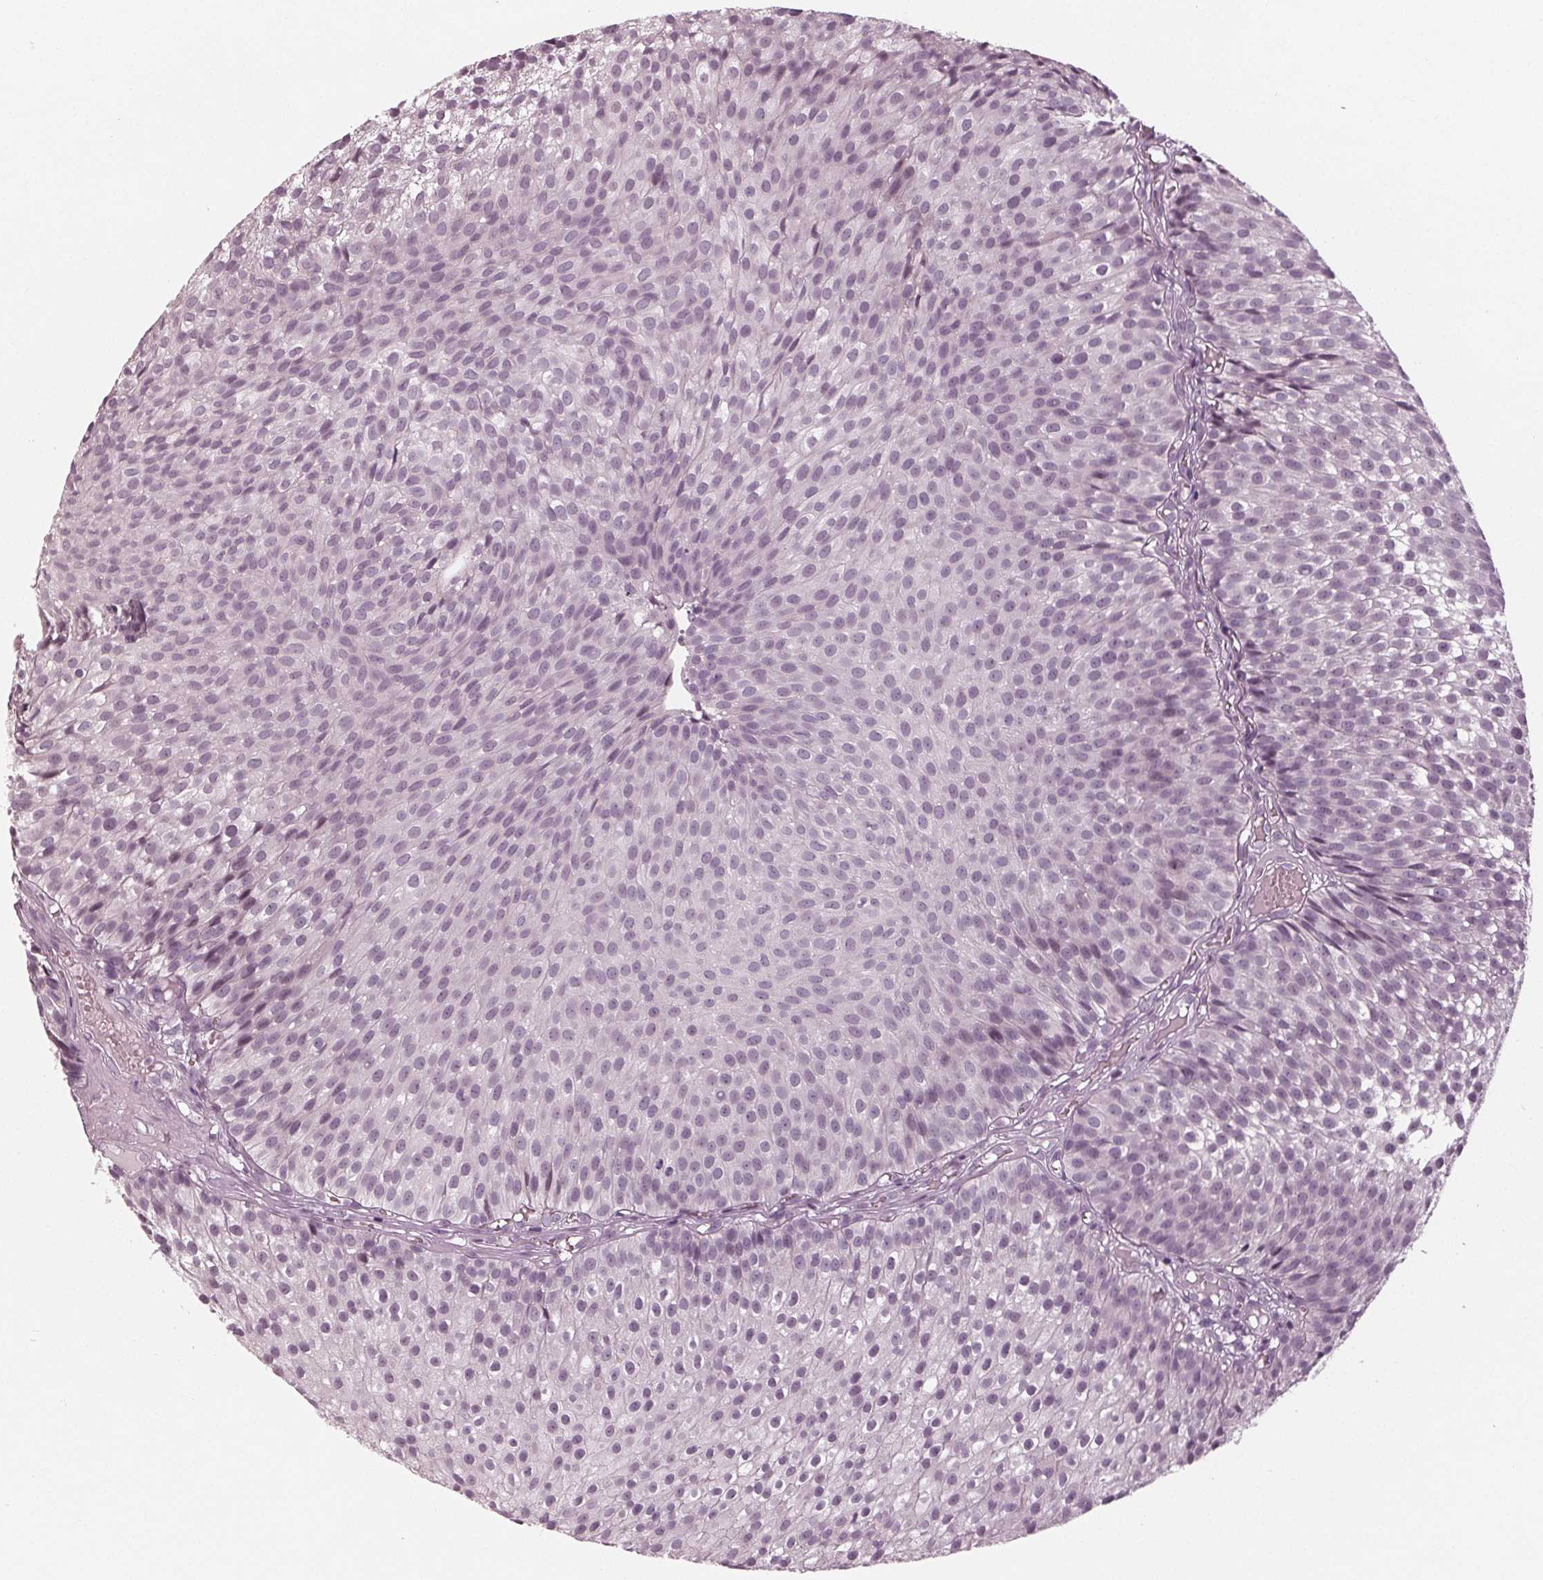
{"staining": {"intensity": "negative", "quantity": "none", "location": "none"}, "tissue": "urothelial cancer", "cell_type": "Tumor cells", "image_type": "cancer", "snomed": [{"axis": "morphology", "description": "Urothelial carcinoma, Low grade"}, {"axis": "topography", "description": "Urinary bladder"}], "caption": "A photomicrograph of human urothelial cancer is negative for staining in tumor cells. The staining was performed using DAB to visualize the protein expression in brown, while the nuclei were stained in blue with hematoxylin (Magnification: 20x).", "gene": "ADPRHL1", "patient": {"sex": "male", "age": 63}}